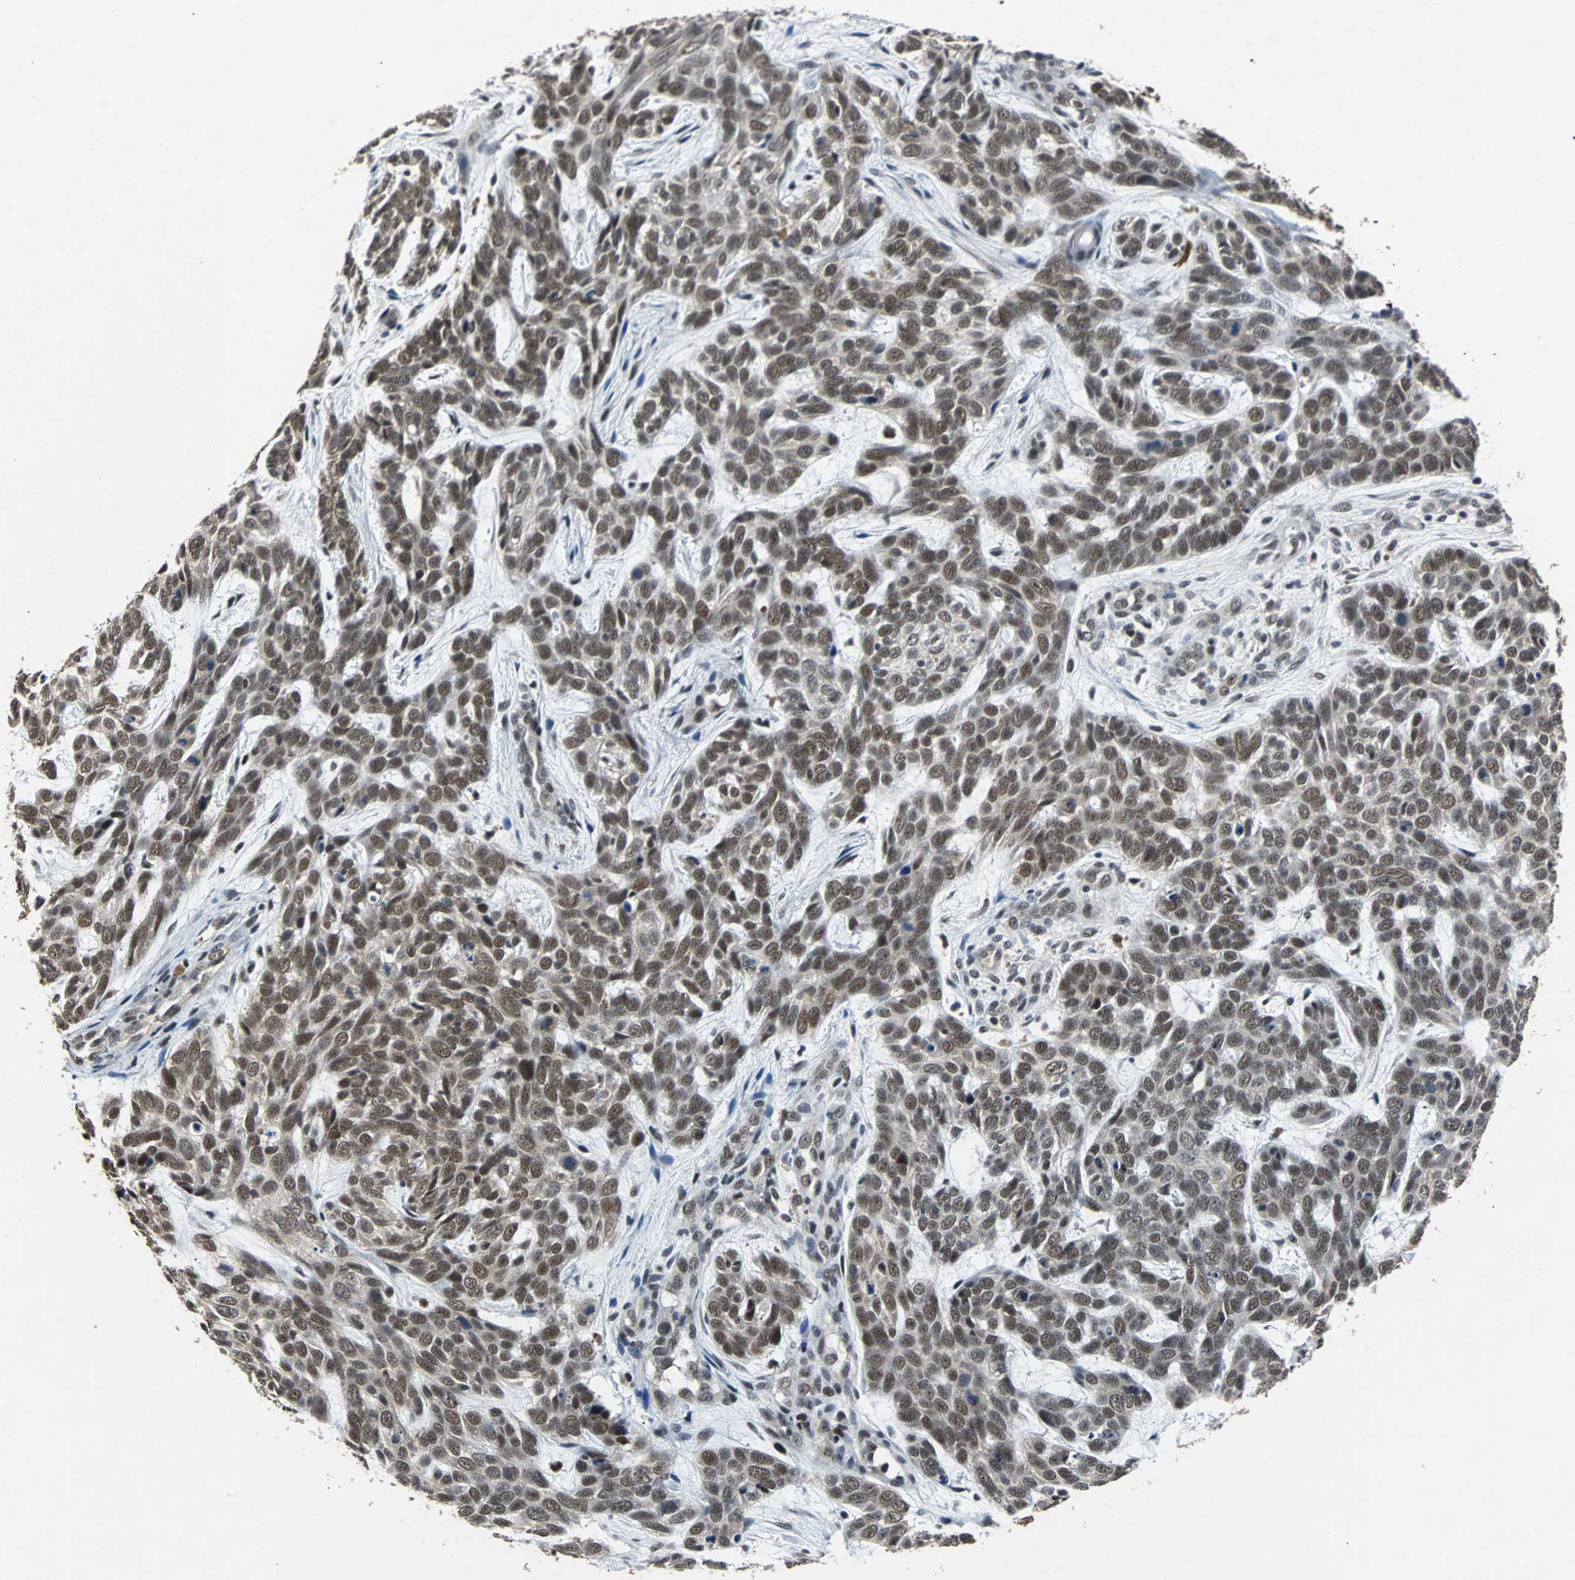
{"staining": {"intensity": "strong", "quantity": ">75%", "location": "nuclear"}, "tissue": "skin cancer", "cell_type": "Tumor cells", "image_type": "cancer", "snomed": [{"axis": "morphology", "description": "Basal cell carcinoma"}, {"axis": "topography", "description": "Skin"}], "caption": "DAB (3,3'-diaminobenzidine) immunohistochemical staining of human basal cell carcinoma (skin) reveals strong nuclear protein expression in about >75% of tumor cells. (Stains: DAB (3,3'-diaminobenzidine) in brown, nuclei in blue, Microscopy: brightfield microscopy at high magnification).", "gene": "USP28", "patient": {"sex": "male", "age": 87}}